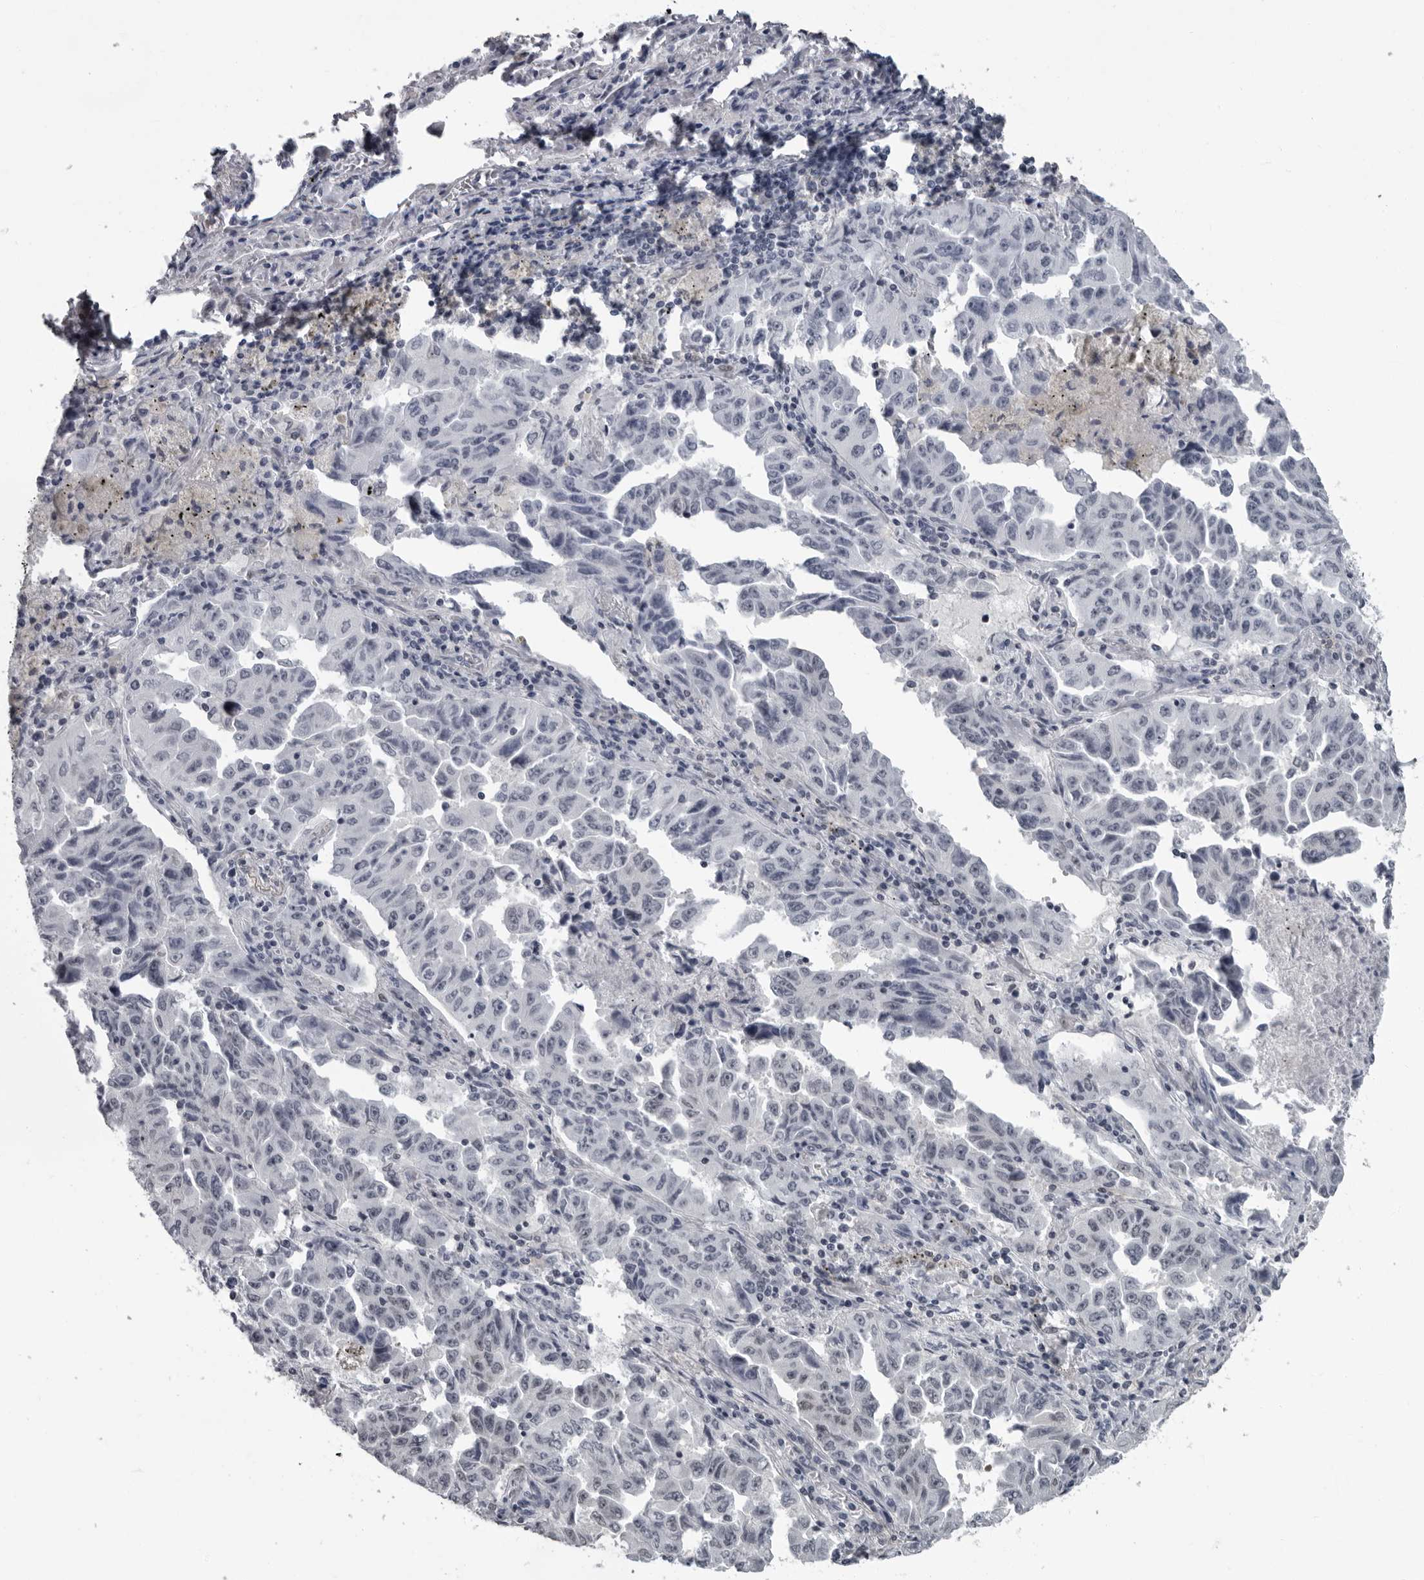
{"staining": {"intensity": "negative", "quantity": "none", "location": "none"}, "tissue": "lung cancer", "cell_type": "Tumor cells", "image_type": "cancer", "snomed": [{"axis": "morphology", "description": "Adenocarcinoma, NOS"}, {"axis": "topography", "description": "Lung"}], "caption": "Human lung cancer stained for a protein using IHC displays no staining in tumor cells.", "gene": "LZIC", "patient": {"sex": "female", "age": 51}}